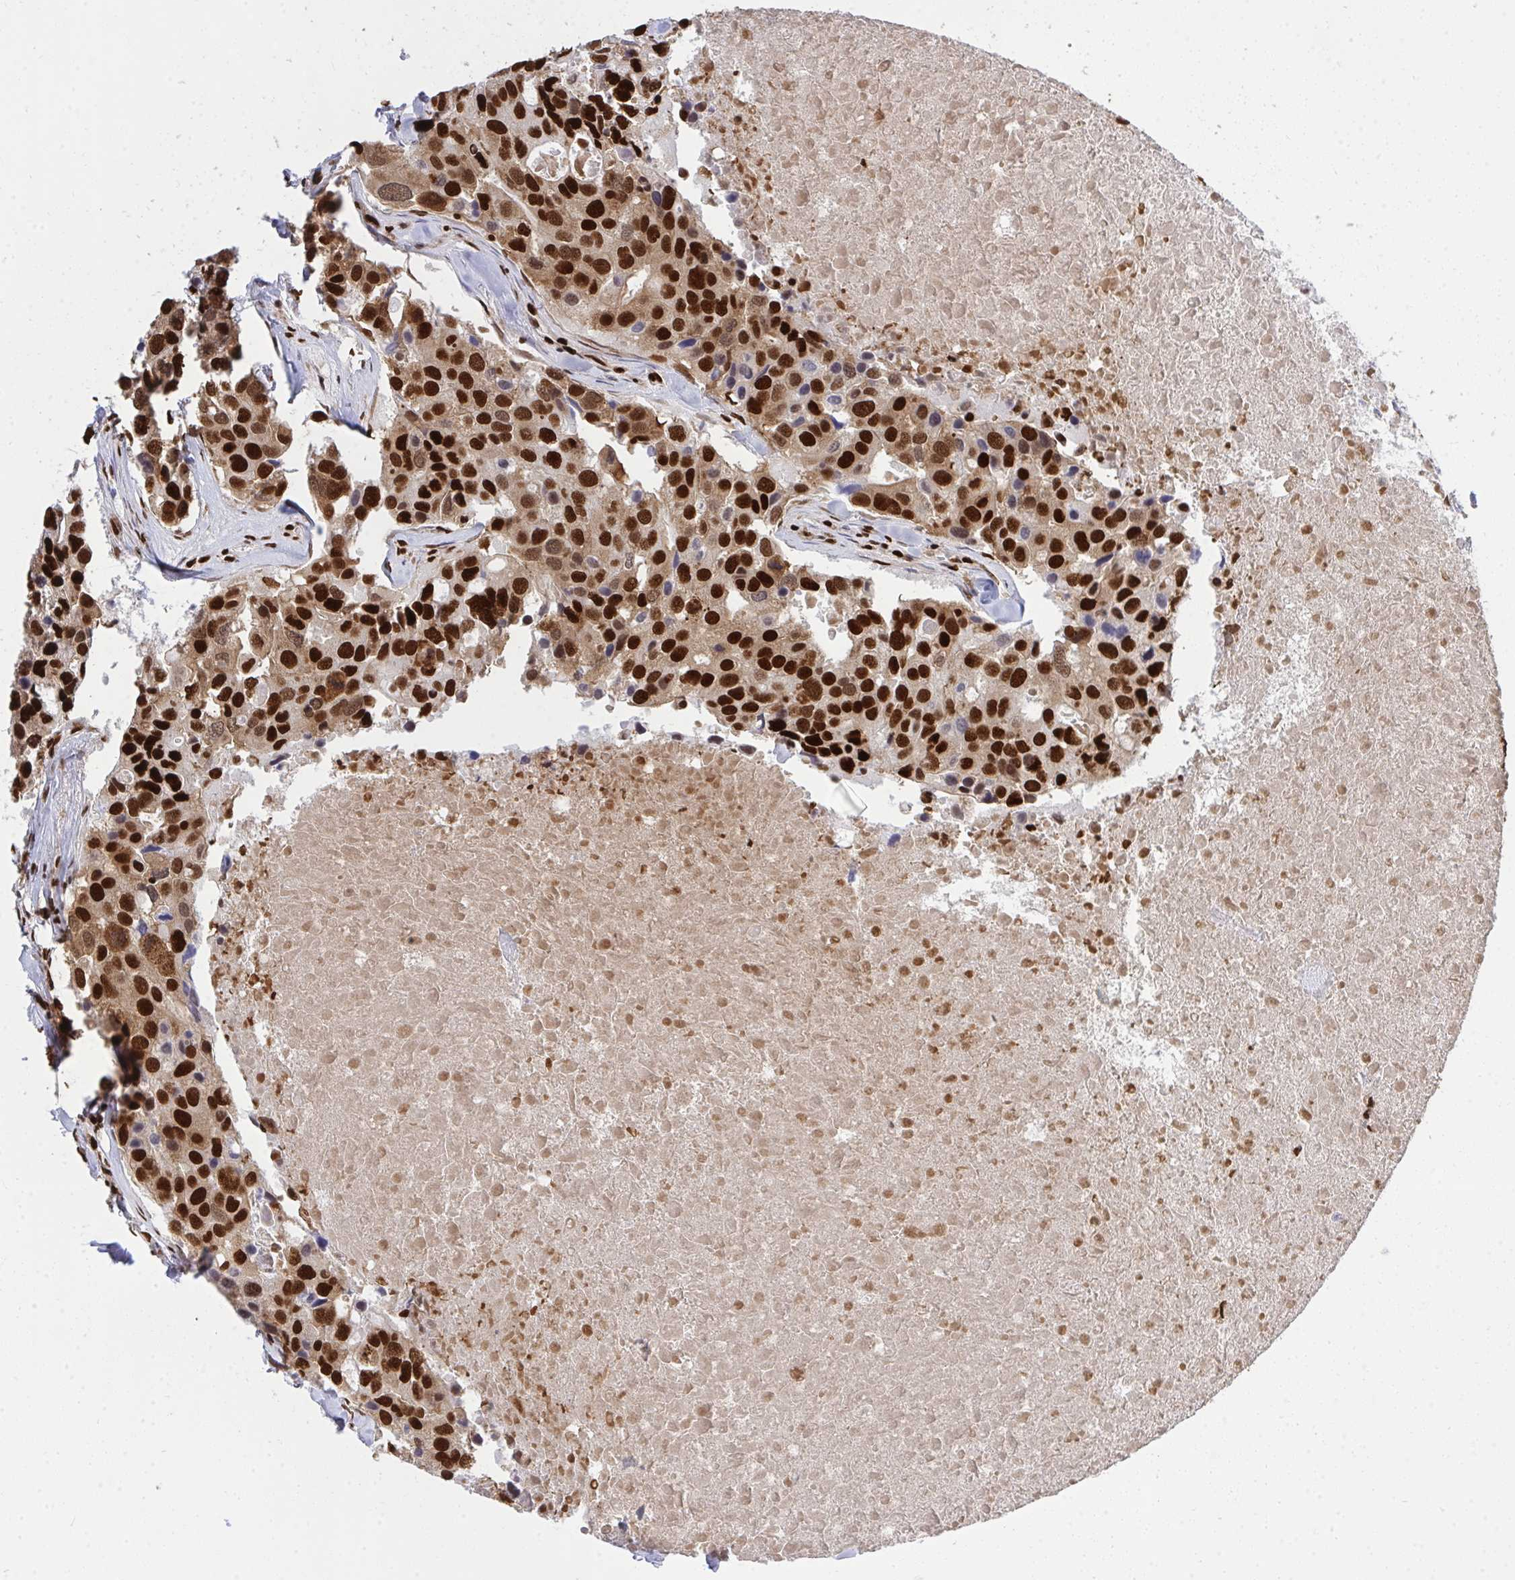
{"staining": {"intensity": "strong", "quantity": ">75%", "location": "nuclear"}, "tissue": "breast cancer", "cell_type": "Tumor cells", "image_type": "cancer", "snomed": [{"axis": "morphology", "description": "Duct carcinoma"}, {"axis": "topography", "description": "Breast"}], "caption": "Approximately >75% of tumor cells in breast cancer (invasive ductal carcinoma) demonstrate strong nuclear protein staining as visualized by brown immunohistochemical staining.", "gene": "HNRNPL", "patient": {"sex": "female", "age": 83}}